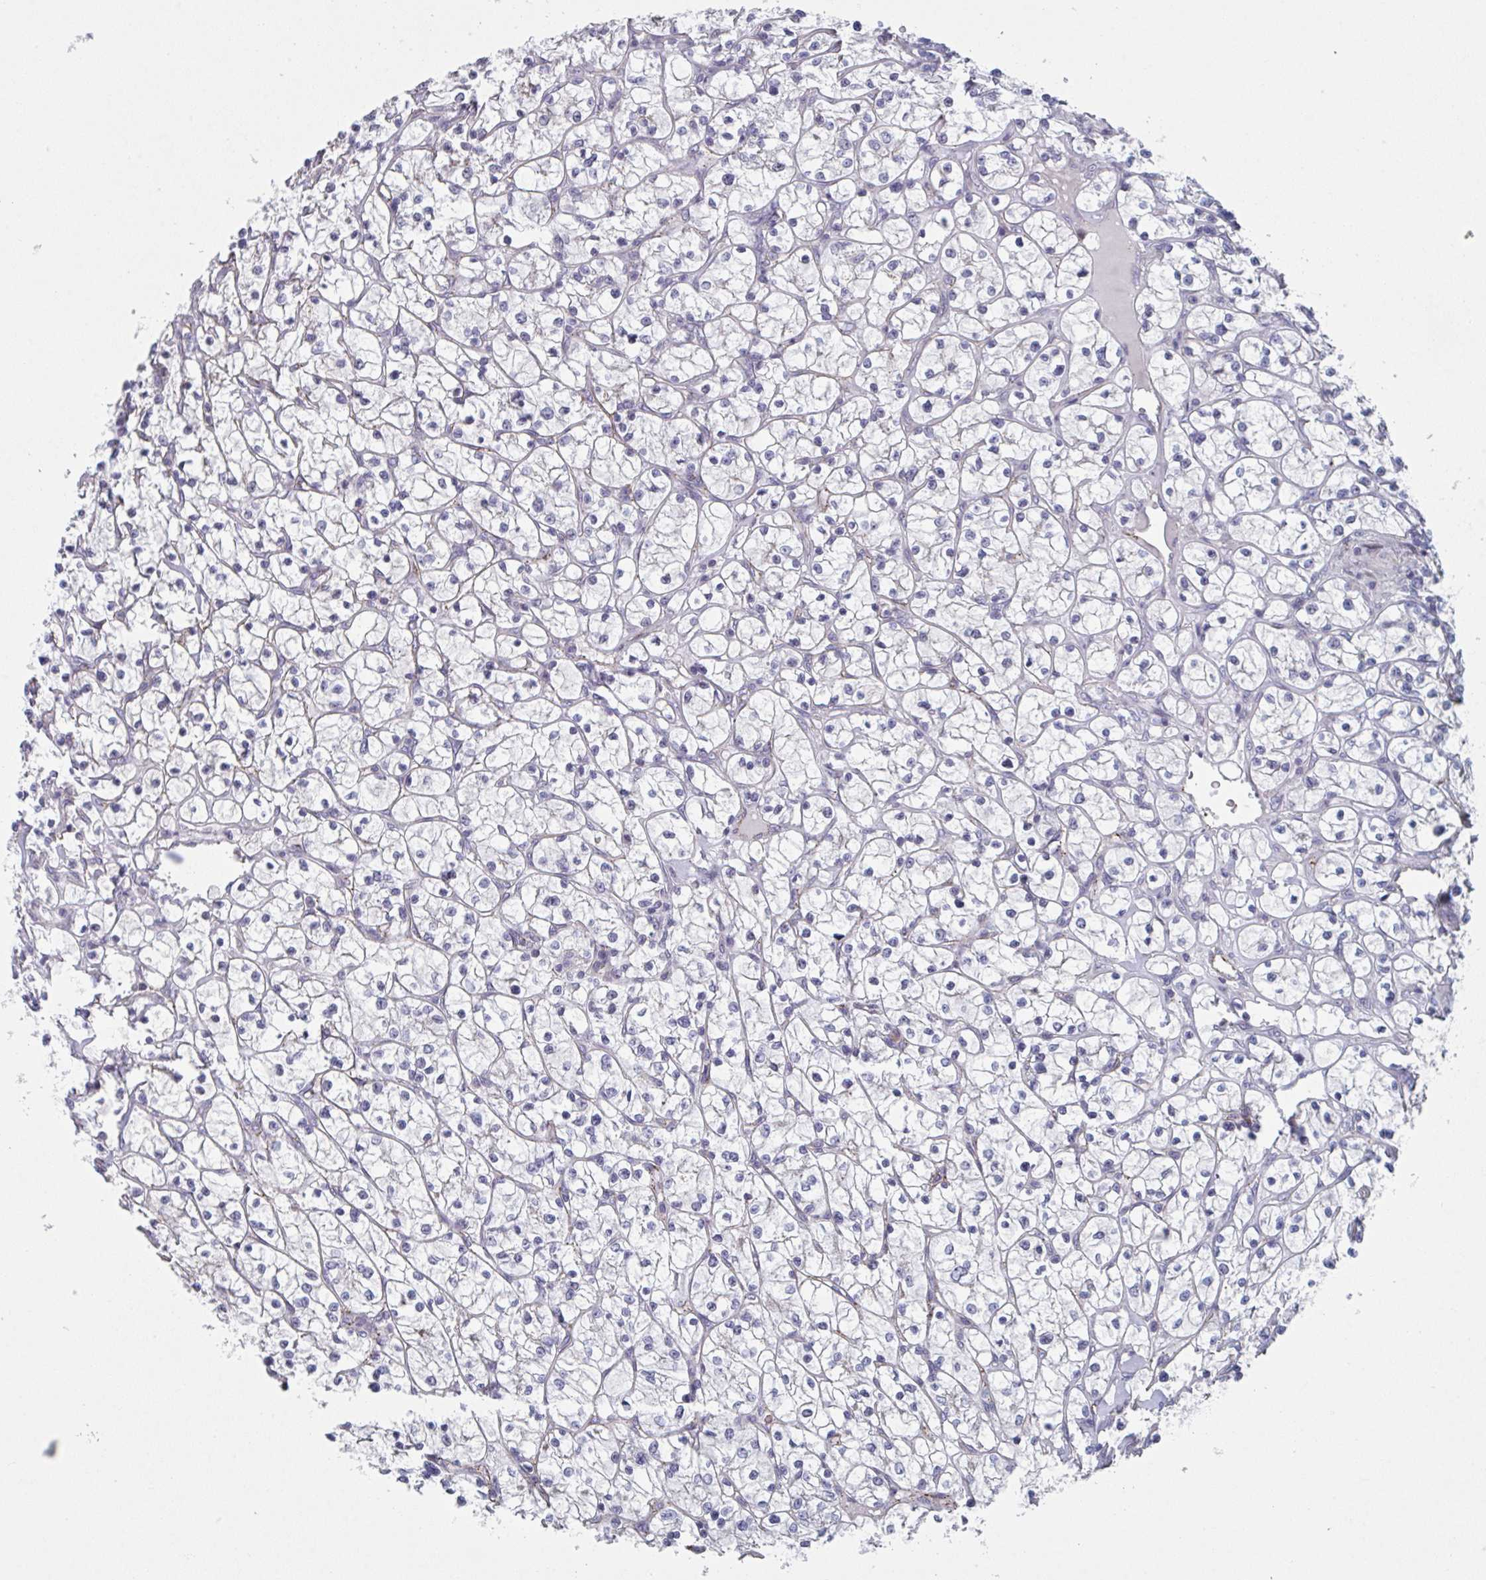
{"staining": {"intensity": "negative", "quantity": "none", "location": "none"}, "tissue": "renal cancer", "cell_type": "Tumor cells", "image_type": "cancer", "snomed": [{"axis": "morphology", "description": "Adenocarcinoma, NOS"}, {"axis": "topography", "description": "Kidney"}], "caption": "Tumor cells show no significant protein expression in renal adenocarcinoma. (DAB (3,3'-diaminobenzidine) immunohistochemistry visualized using brightfield microscopy, high magnification).", "gene": "TNFSF10", "patient": {"sex": "female", "age": 64}}